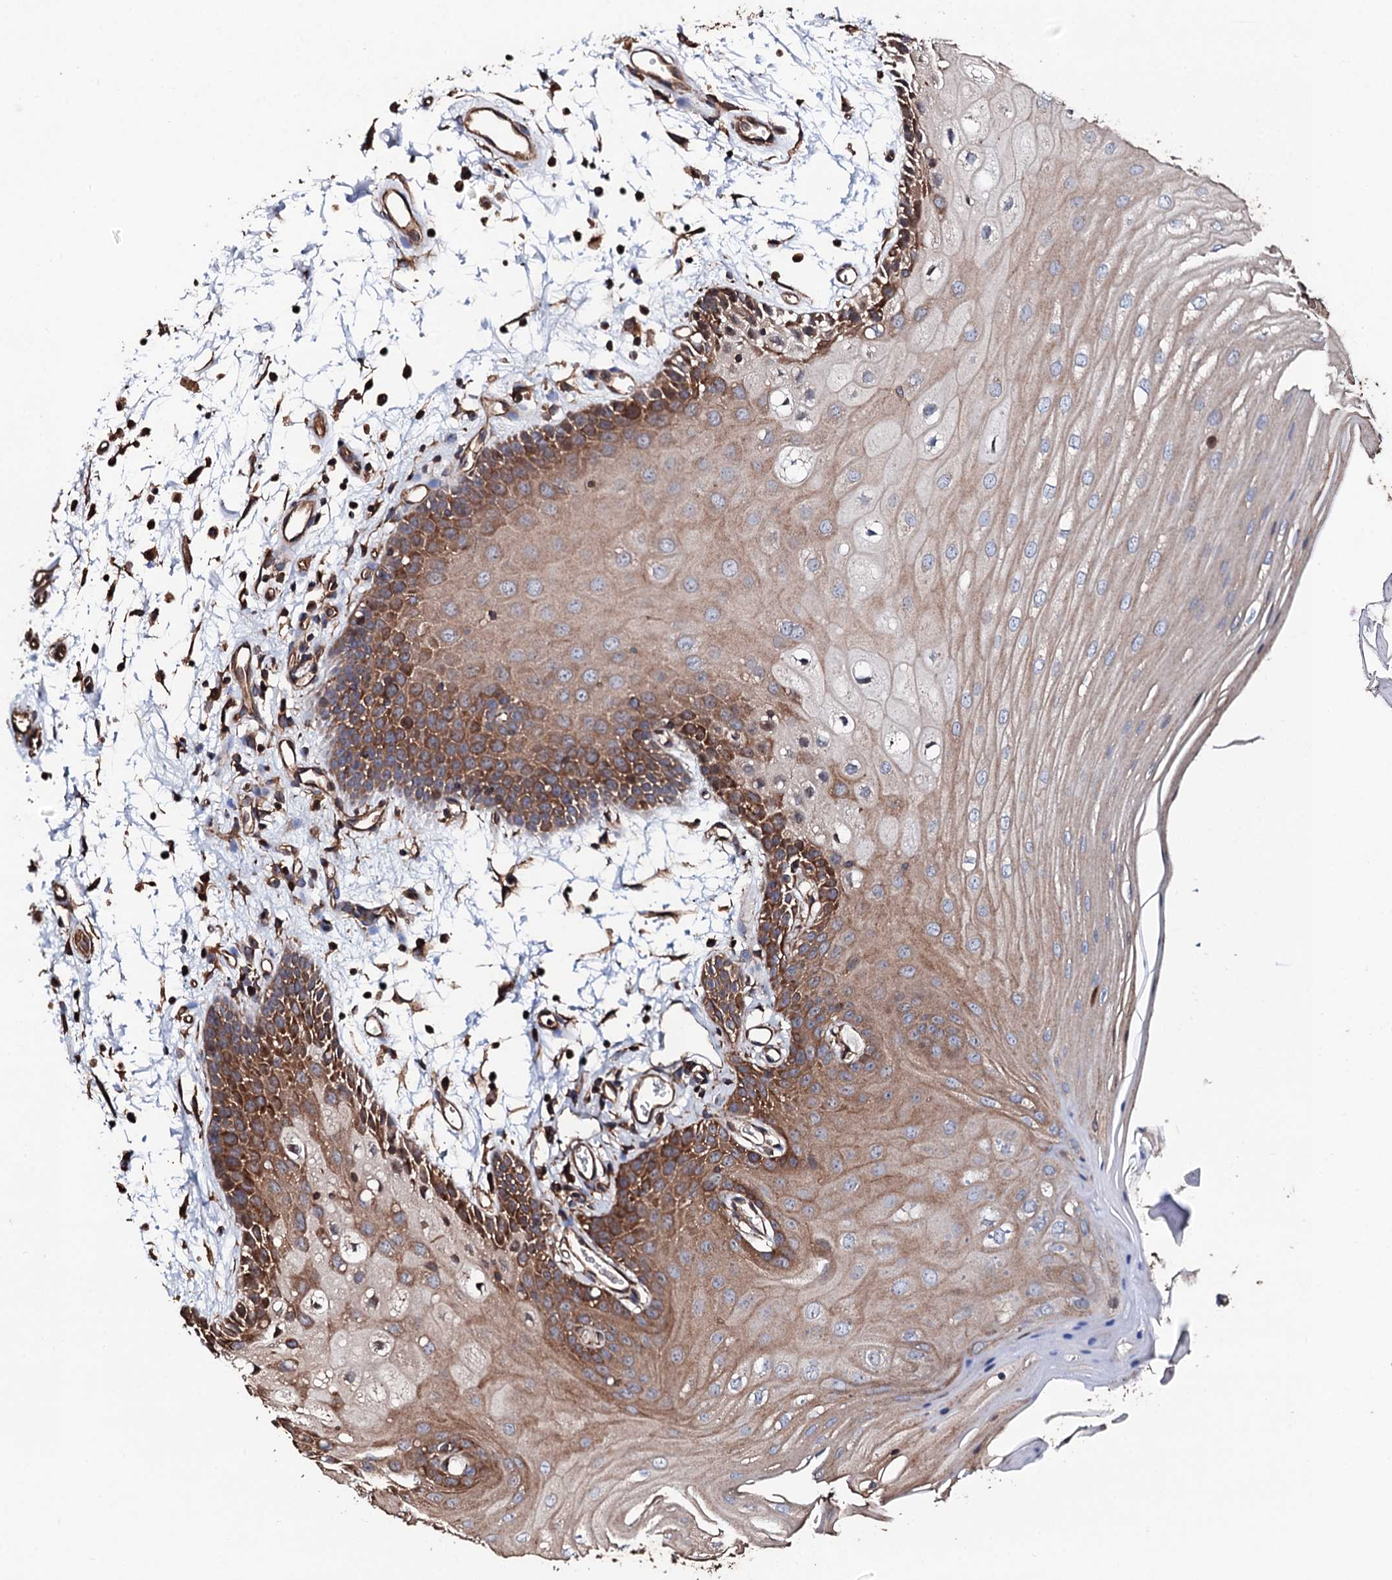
{"staining": {"intensity": "moderate", "quantity": ">75%", "location": "cytoplasmic/membranous"}, "tissue": "oral mucosa", "cell_type": "Squamous epithelial cells", "image_type": "normal", "snomed": [{"axis": "morphology", "description": "Normal tissue, NOS"}, {"axis": "topography", "description": "Oral tissue"}, {"axis": "topography", "description": "Tounge, NOS"}], "caption": "IHC image of unremarkable oral mucosa stained for a protein (brown), which demonstrates medium levels of moderate cytoplasmic/membranous expression in about >75% of squamous epithelial cells.", "gene": "CKAP5", "patient": {"sex": "female", "age": 73}}